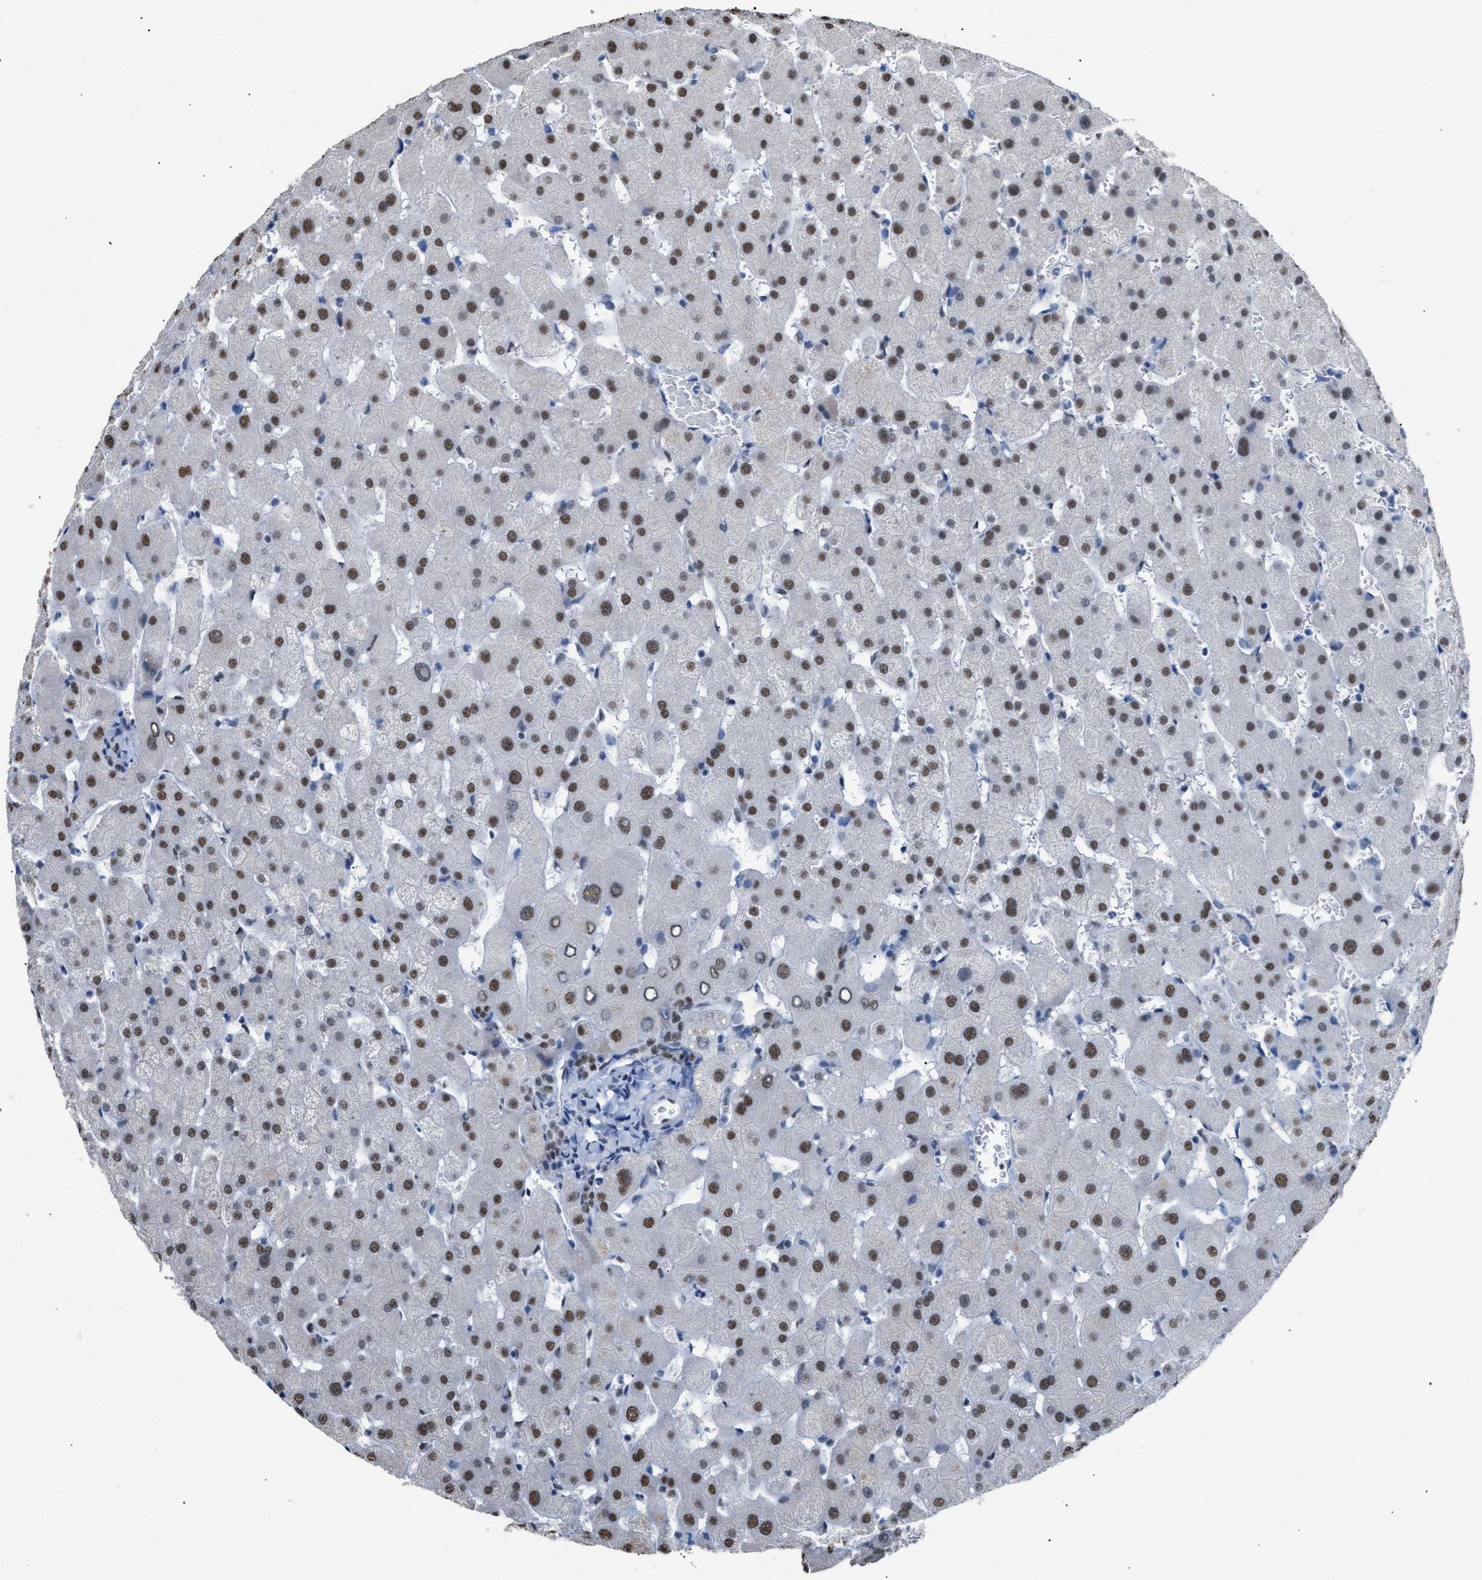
{"staining": {"intensity": "moderate", "quantity": ">75%", "location": "nuclear"}, "tissue": "liver", "cell_type": "Cholangiocytes", "image_type": "normal", "snomed": [{"axis": "morphology", "description": "Normal tissue, NOS"}, {"axis": "topography", "description": "Liver"}], "caption": "High-magnification brightfield microscopy of normal liver stained with DAB (brown) and counterstained with hematoxylin (blue). cholangiocytes exhibit moderate nuclear positivity is present in about>75% of cells.", "gene": "CCAR2", "patient": {"sex": "female", "age": 63}}